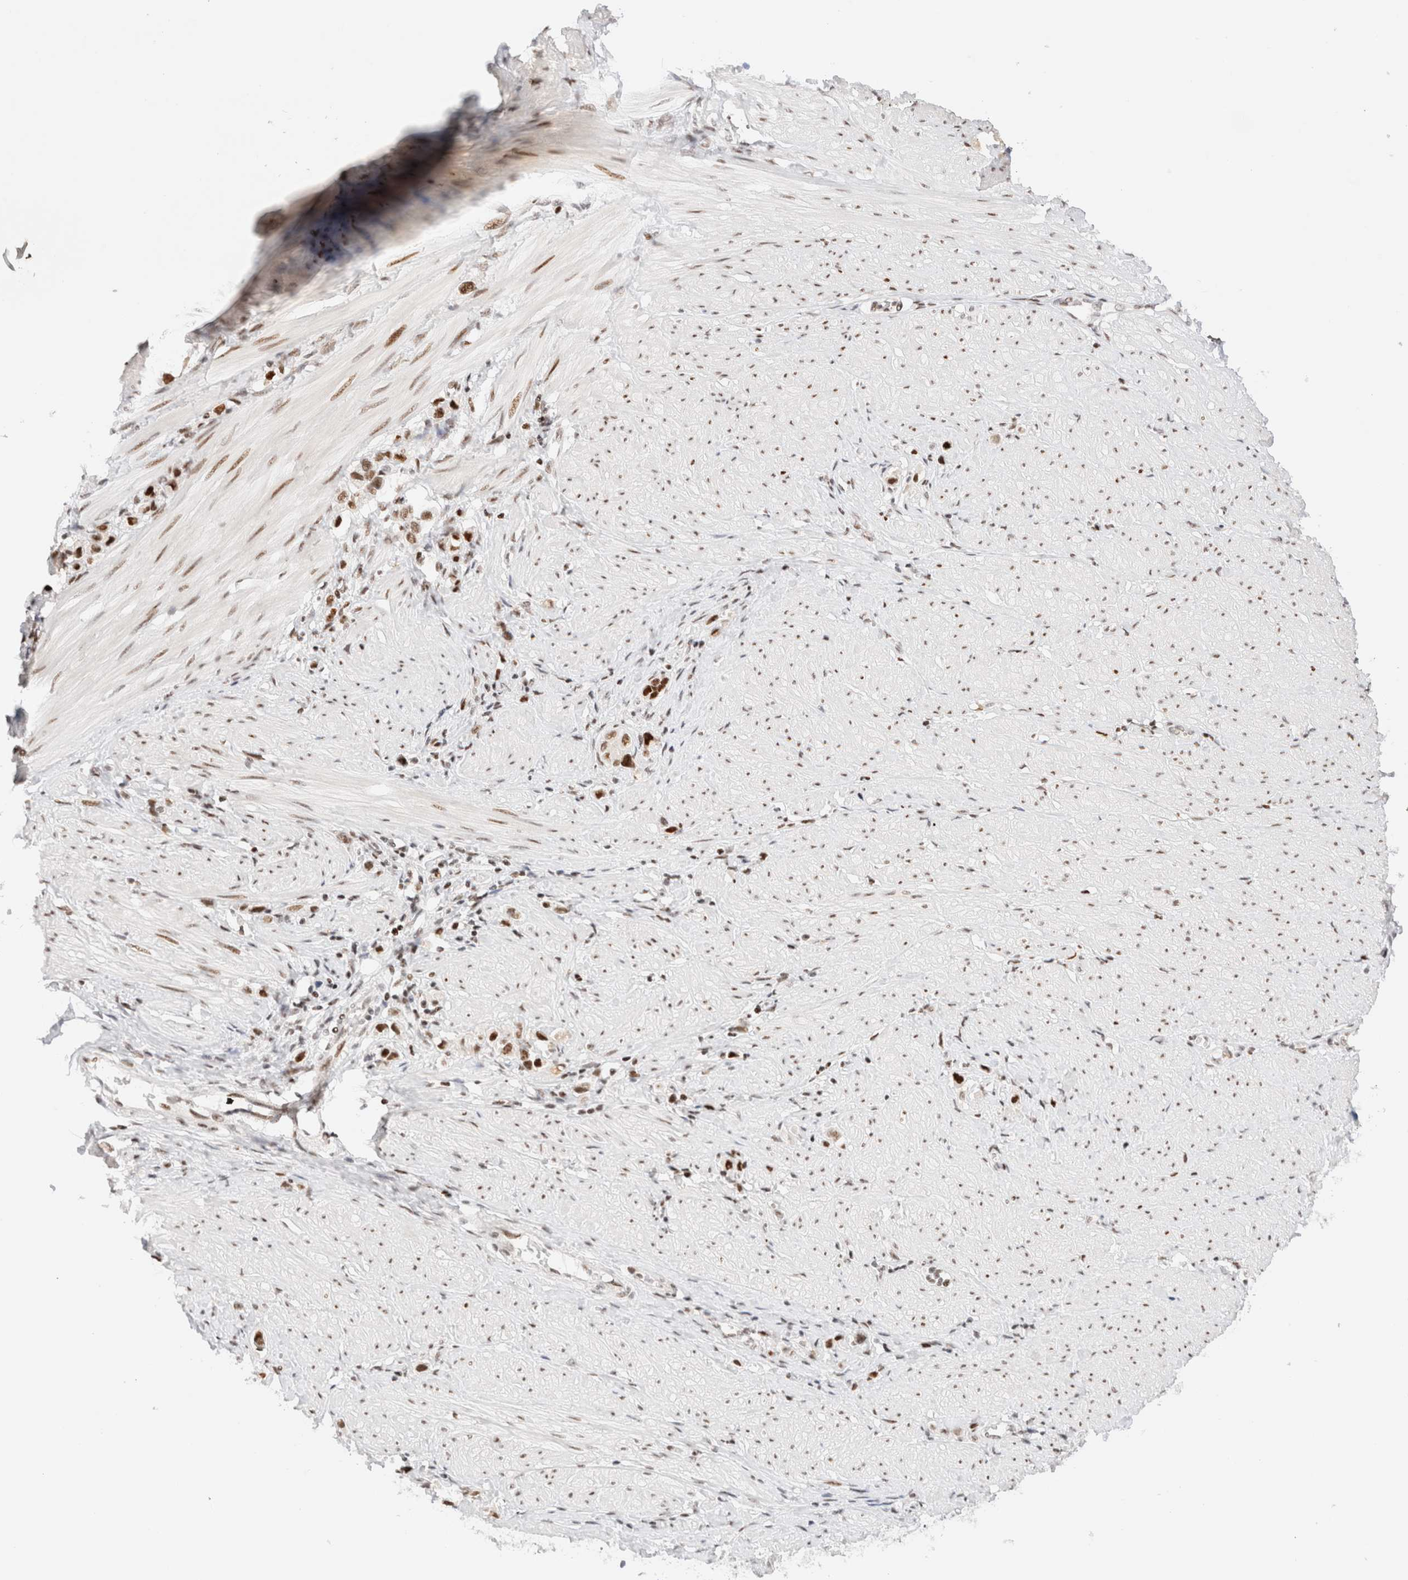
{"staining": {"intensity": "strong", "quantity": ">75%", "location": "nuclear"}, "tissue": "stomach cancer", "cell_type": "Tumor cells", "image_type": "cancer", "snomed": [{"axis": "morphology", "description": "Adenocarcinoma, NOS"}, {"axis": "topography", "description": "Stomach"}], "caption": "Tumor cells show strong nuclear staining in approximately >75% of cells in stomach cancer (adenocarcinoma).", "gene": "ZNF282", "patient": {"sex": "female", "age": 65}}